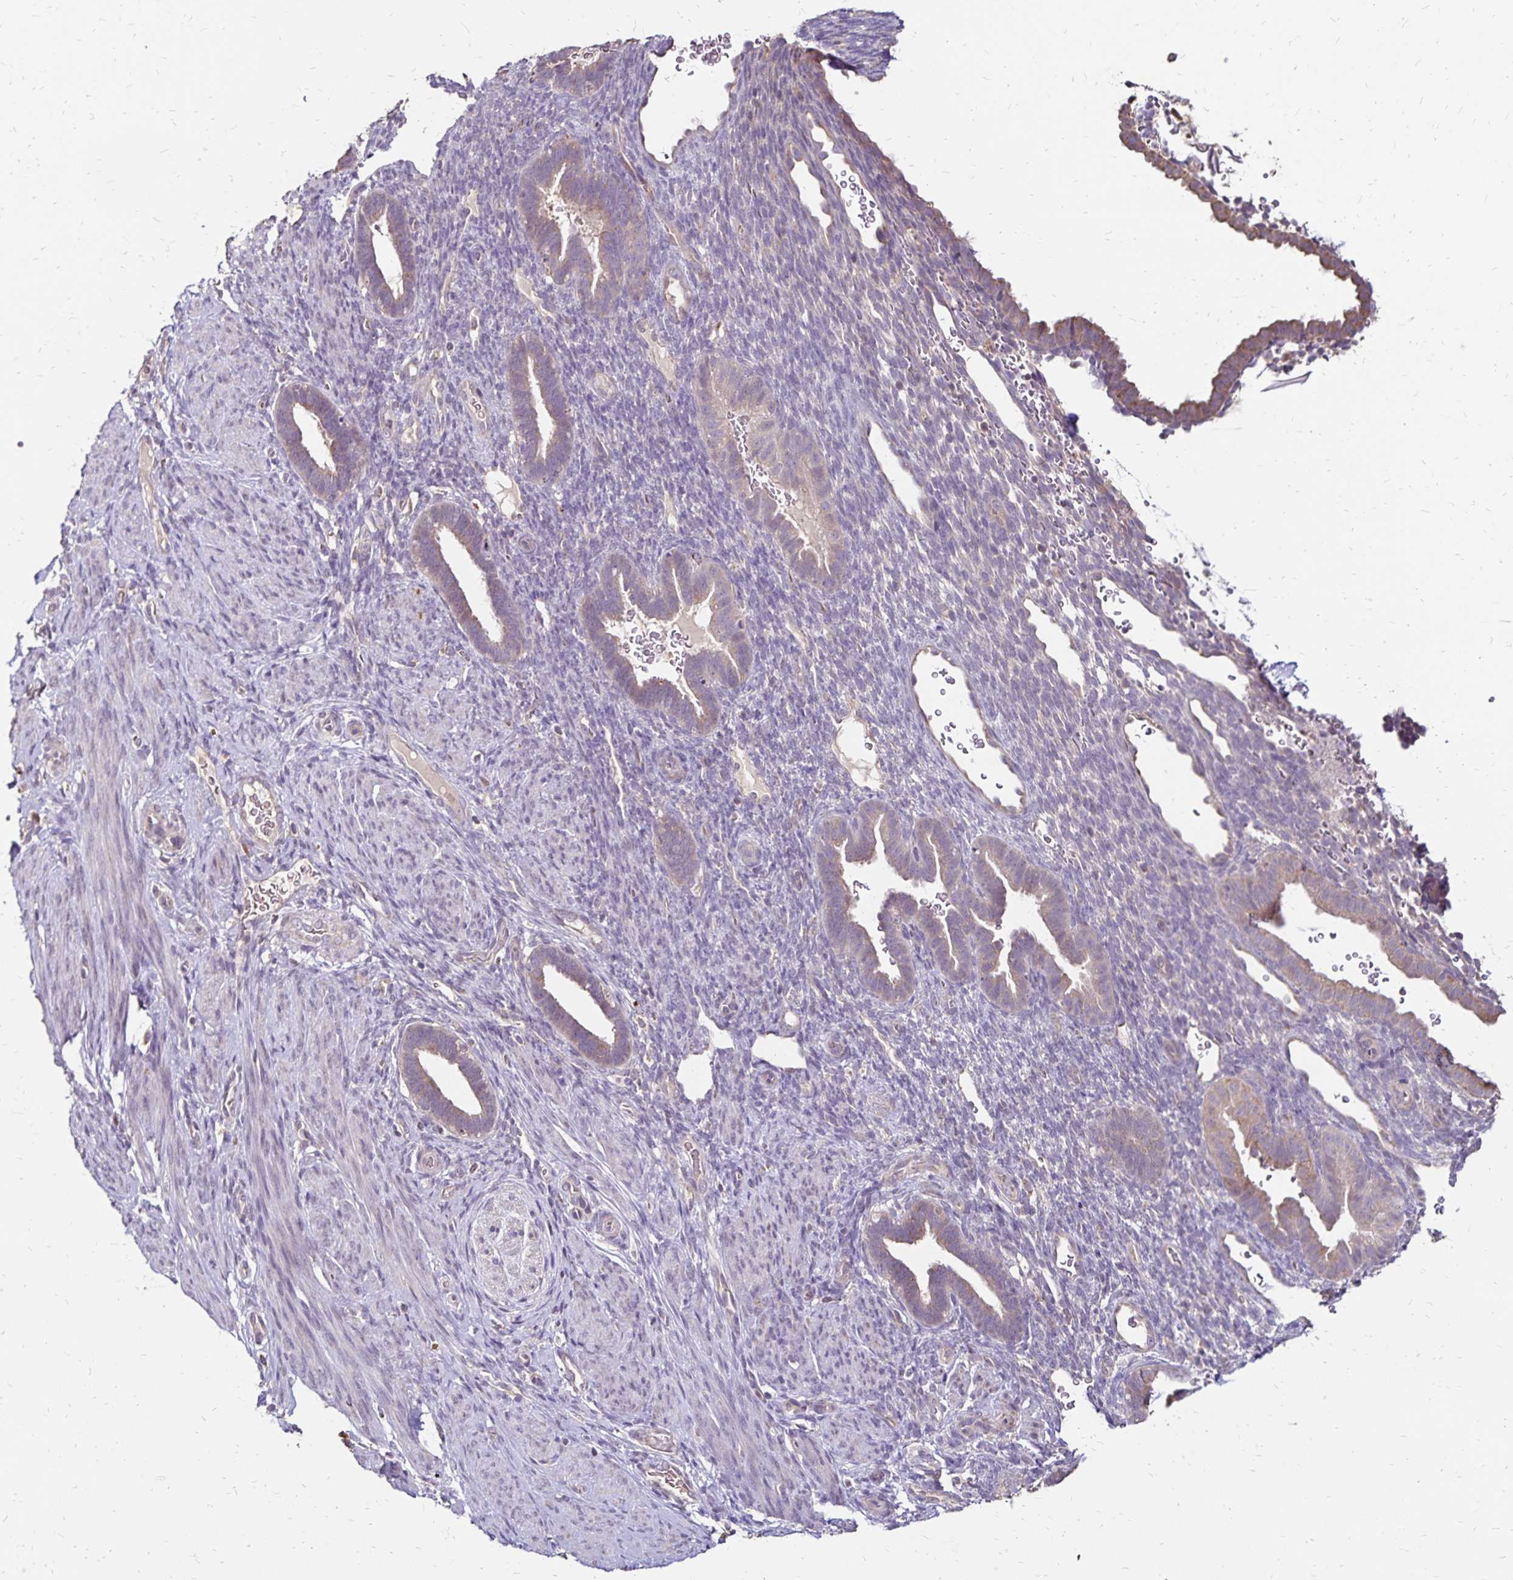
{"staining": {"intensity": "negative", "quantity": "none", "location": "none"}, "tissue": "endometrium", "cell_type": "Cells in endometrial stroma", "image_type": "normal", "snomed": [{"axis": "morphology", "description": "Normal tissue, NOS"}, {"axis": "topography", "description": "Endometrium"}], "caption": "An immunohistochemistry photomicrograph of normal endometrium is shown. There is no staining in cells in endometrial stroma of endometrium.", "gene": "EMC10", "patient": {"sex": "female", "age": 34}}